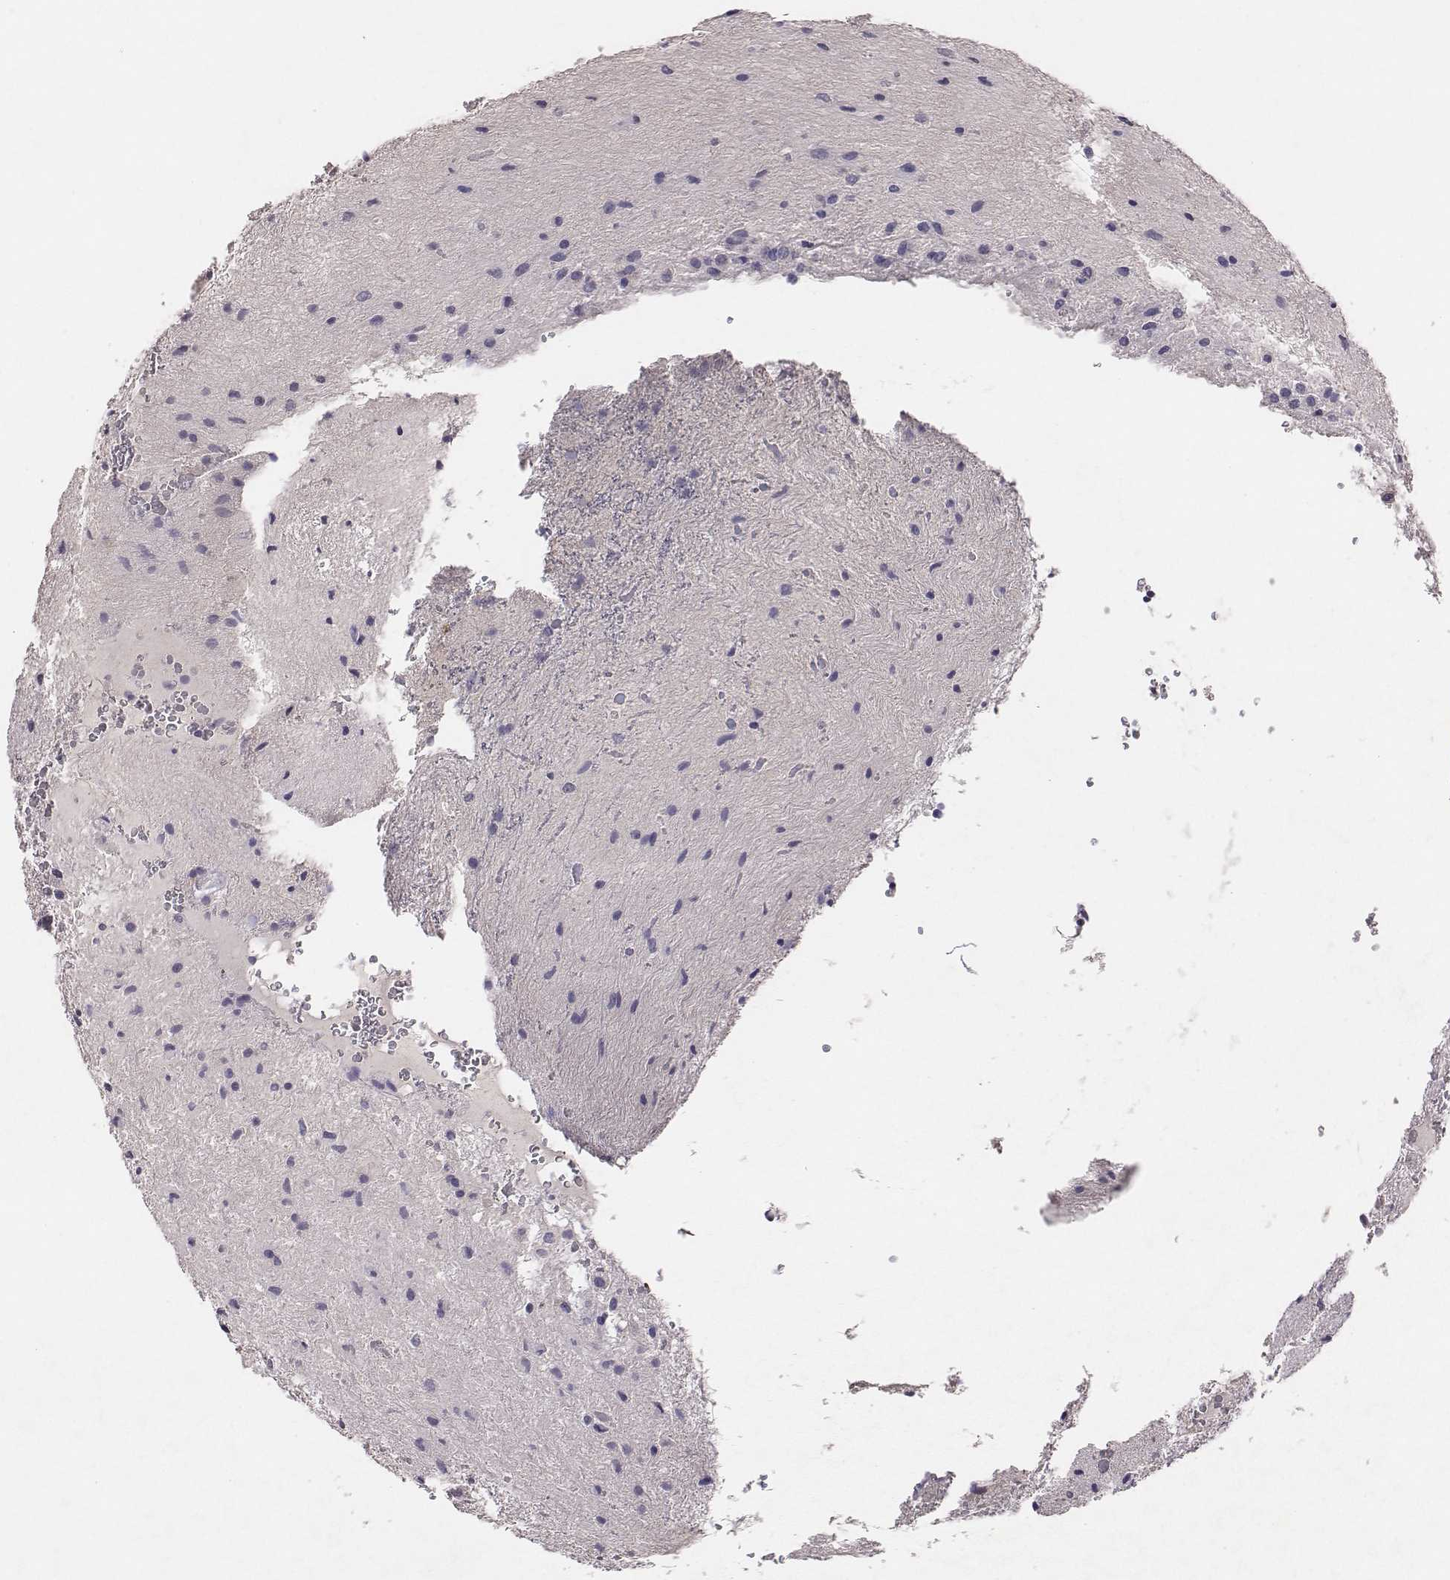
{"staining": {"intensity": "negative", "quantity": "none", "location": "none"}, "tissue": "glioma", "cell_type": "Tumor cells", "image_type": "cancer", "snomed": [{"axis": "morphology", "description": "Glioma, malignant, Low grade"}, {"axis": "topography", "description": "Cerebellum"}], "caption": "Immunohistochemistry (IHC) image of human glioma stained for a protein (brown), which shows no expression in tumor cells.", "gene": "EN1", "patient": {"sex": "female", "age": 14}}